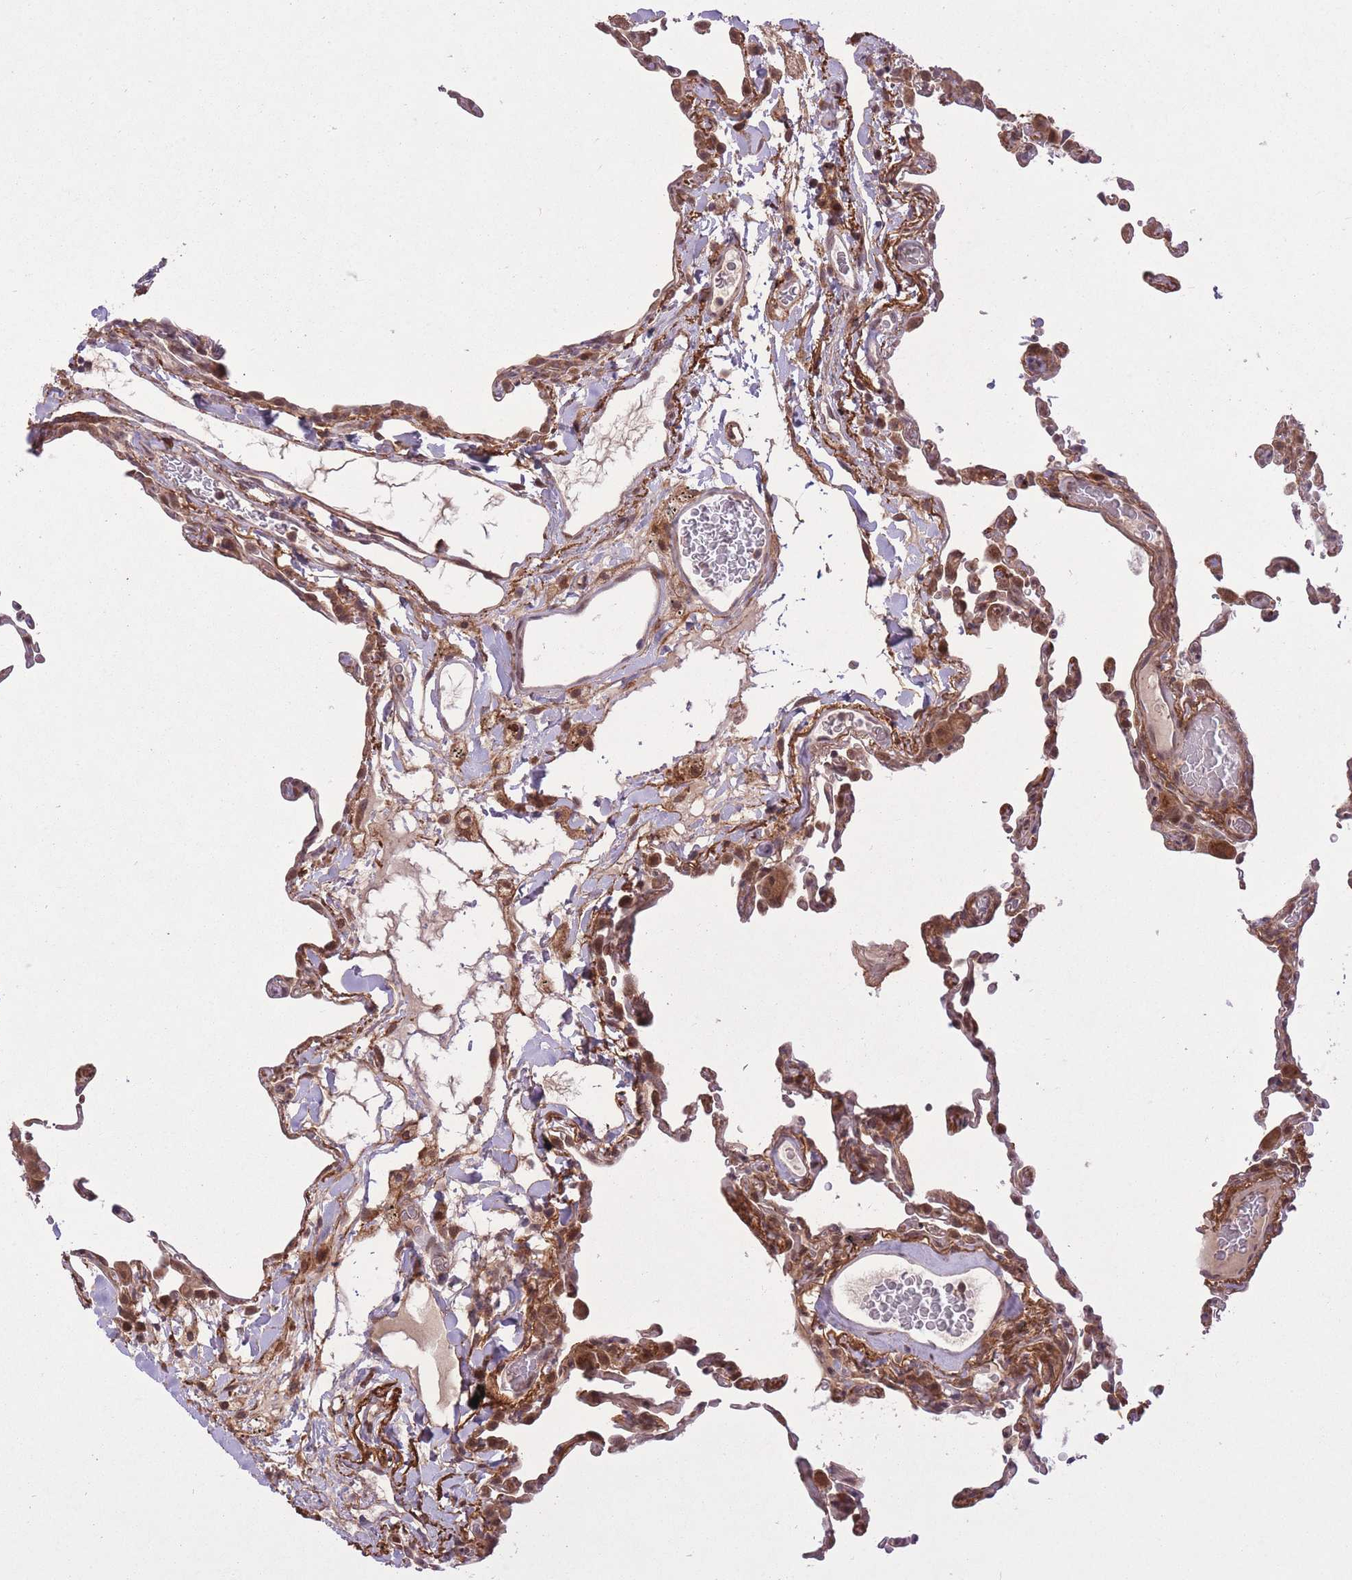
{"staining": {"intensity": "moderate", "quantity": "25%-75%", "location": "cytoplasmic/membranous"}, "tissue": "lung", "cell_type": "Alveolar cells", "image_type": "normal", "snomed": [{"axis": "morphology", "description": "Normal tissue, NOS"}, {"axis": "topography", "description": "Lung"}], "caption": "This is a histology image of IHC staining of benign lung, which shows moderate expression in the cytoplasmic/membranous of alveolar cells.", "gene": "ZNF391", "patient": {"sex": "female", "age": 57}}